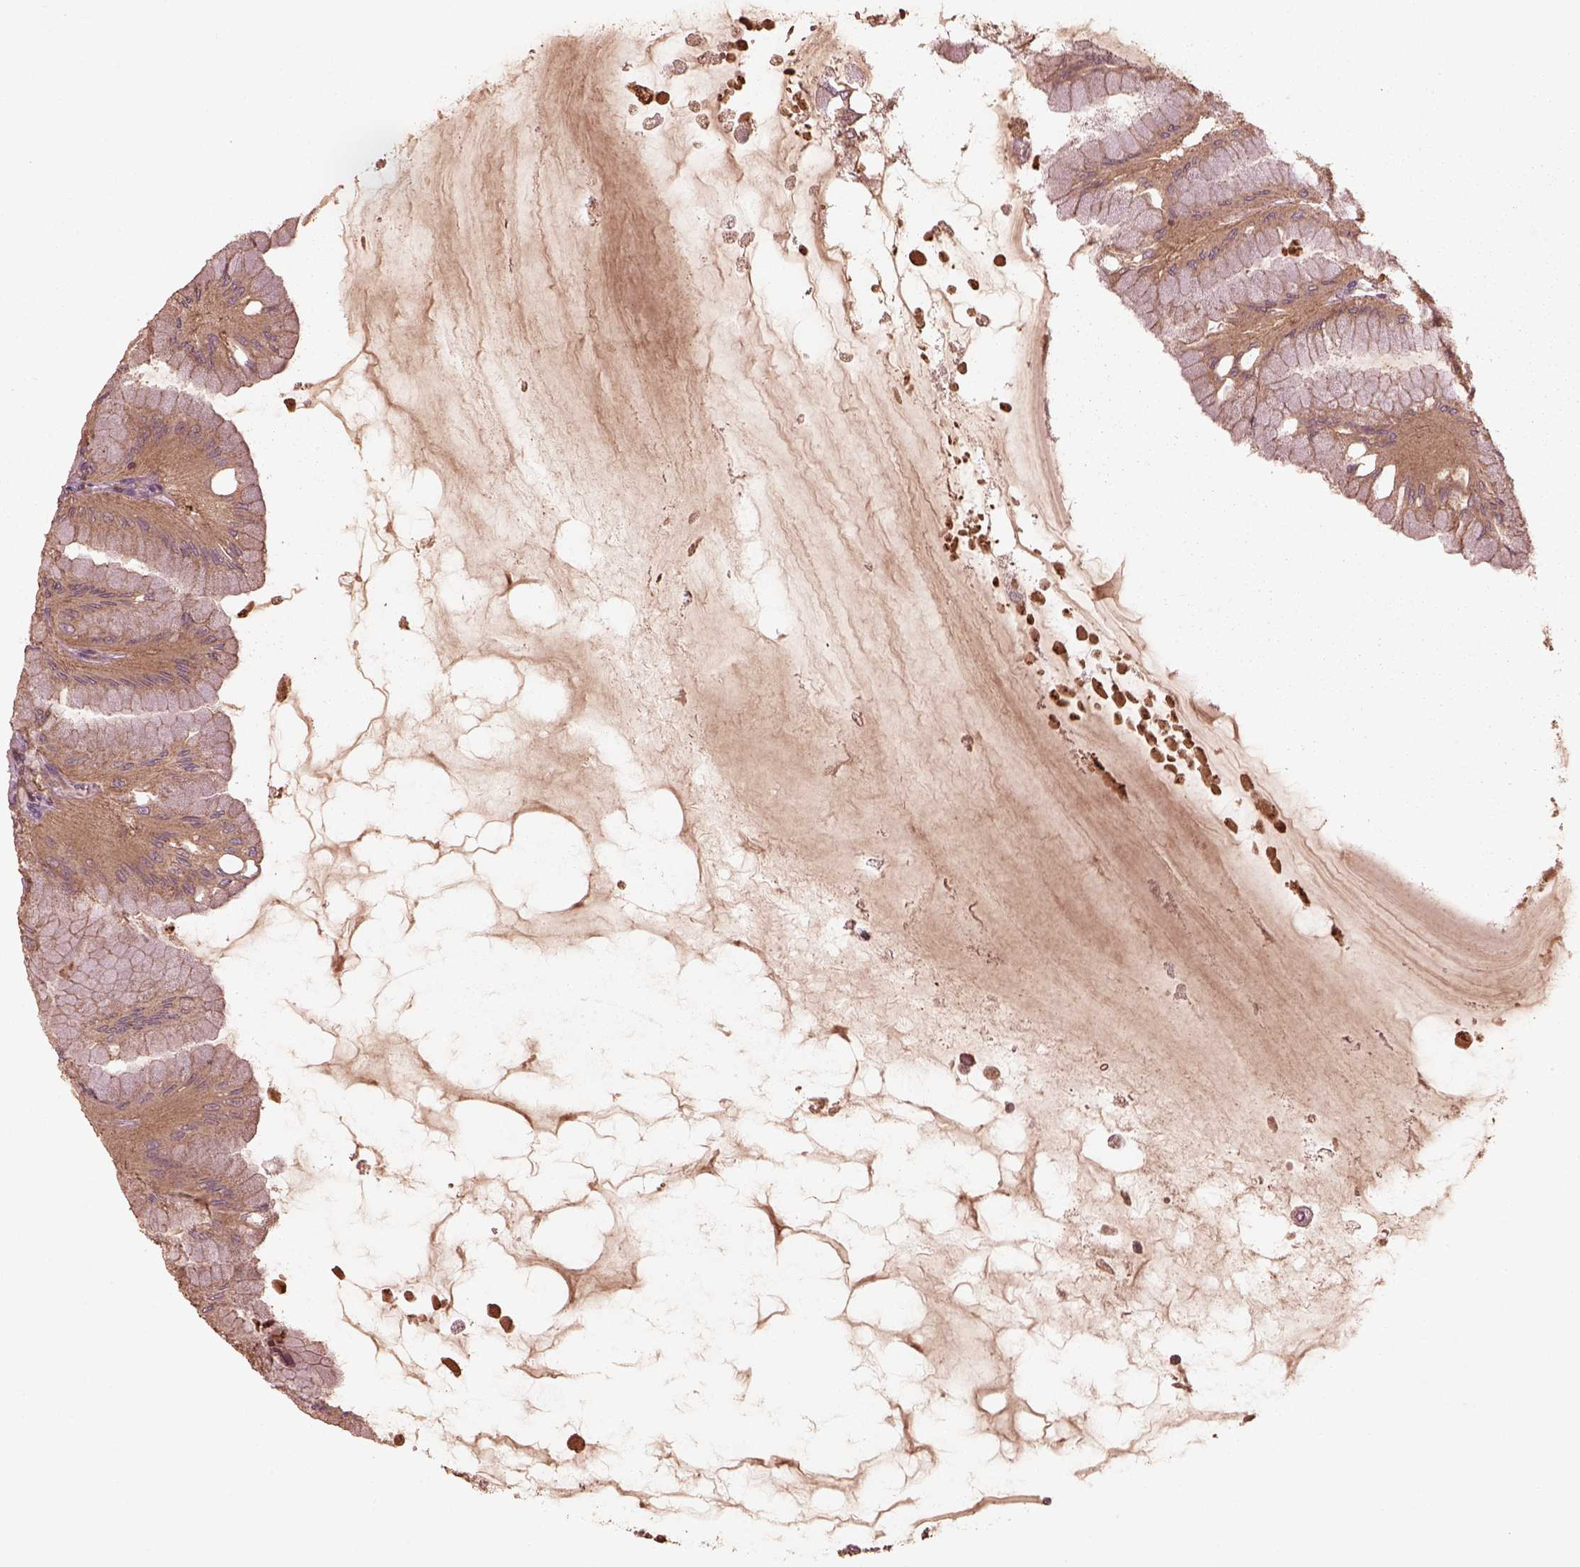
{"staining": {"intensity": "moderate", "quantity": ">75%", "location": "cytoplasmic/membranous"}, "tissue": "stomach", "cell_type": "Glandular cells", "image_type": "normal", "snomed": [{"axis": "morphology", "description": "Normal tissue, NOS"}, {"axis": "topography", "description": "Stomach, upper"}], "caption": "DAB (3,3'-diaminobenzidine) immunohistochemical staining of normal stomach displays moderate cytoplasmic/membranous protein staining in approximately >75% of glandular cells.", "gene": "PIK3R2", "patient": {"sex": "male", "age": 60}}